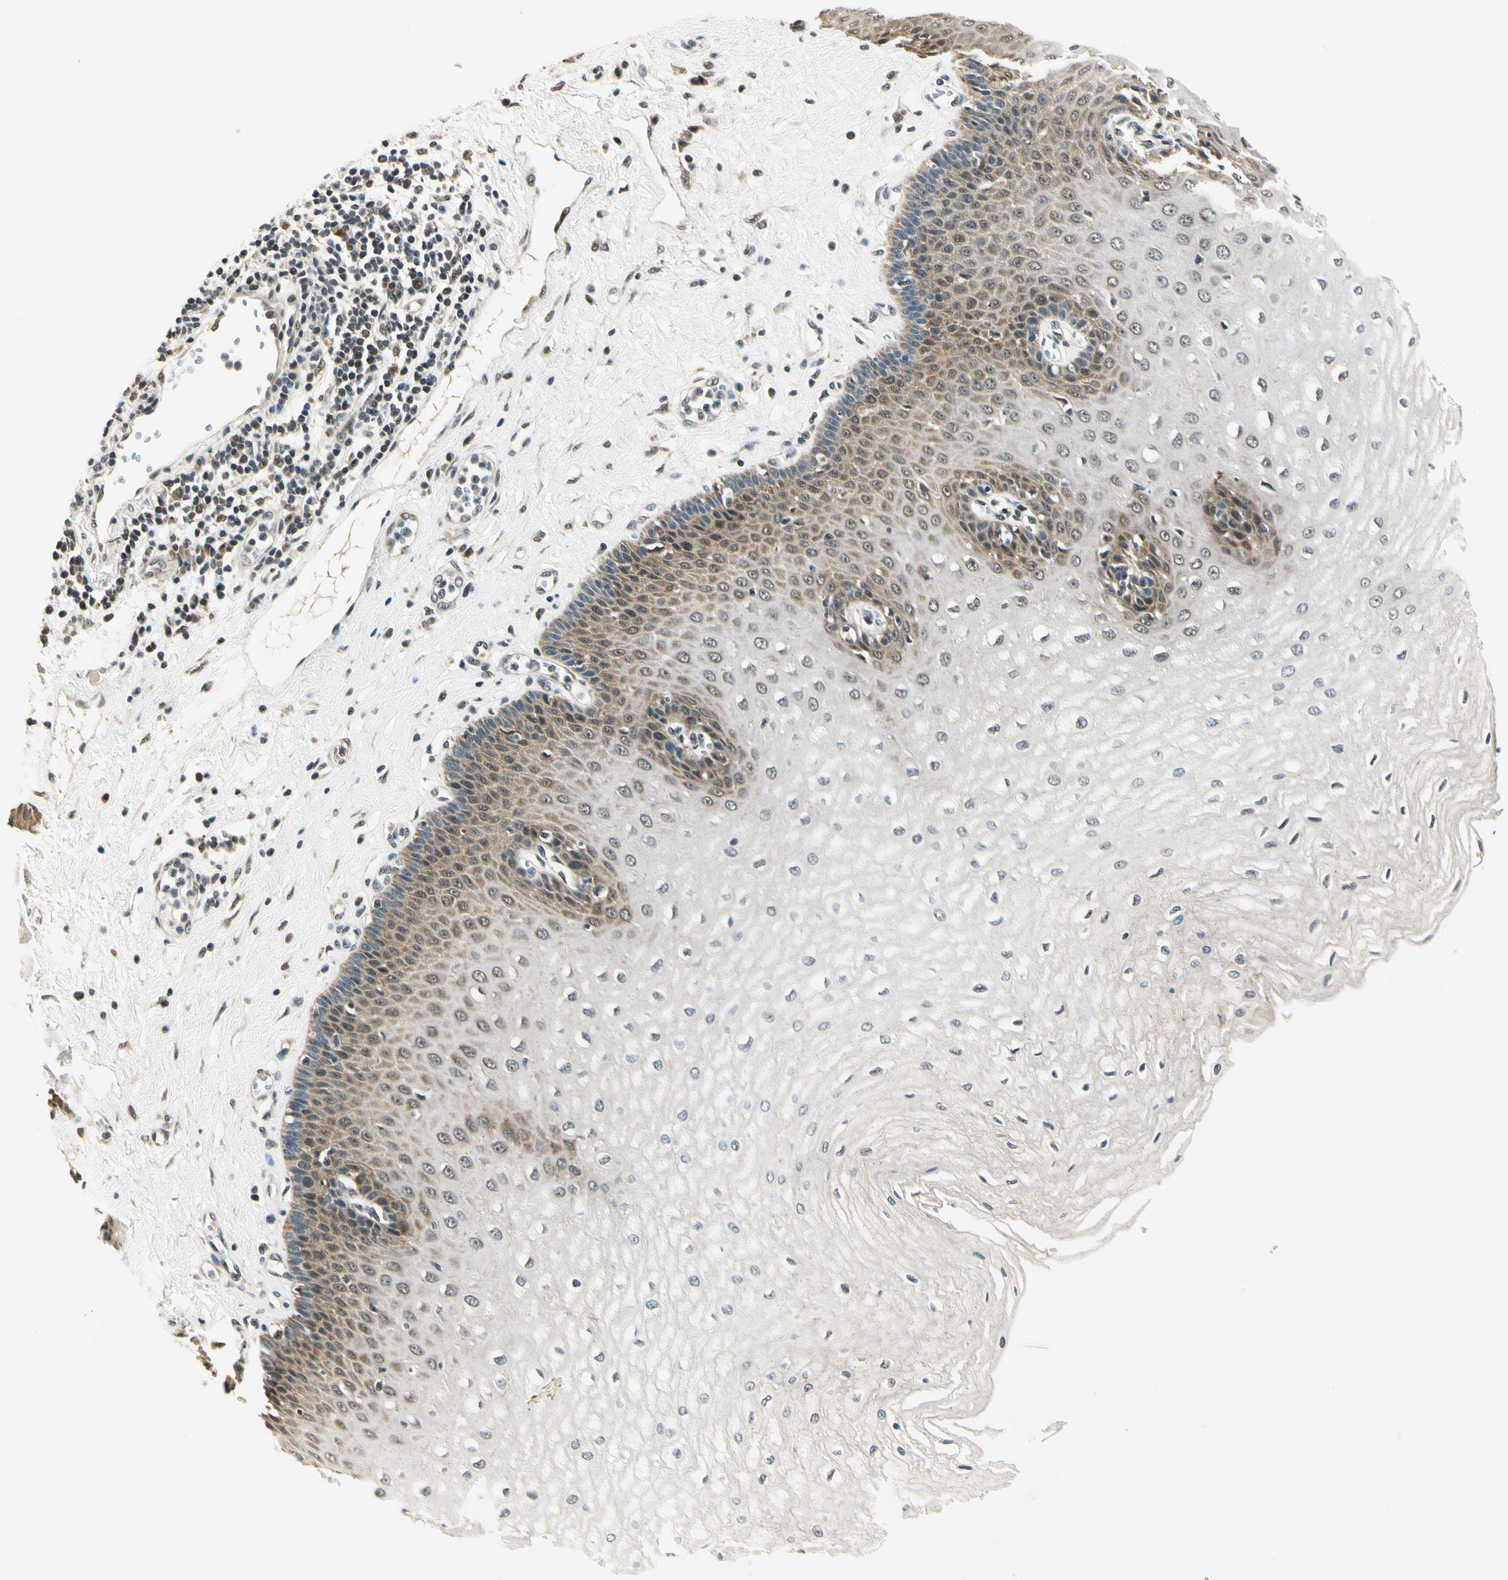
{"staining": {"intensity": "moderate", "quantity": "25%-75%", "location": "cytoplasmic/membranous"}, "tissue": "esophagus", "cell_type": "Squamous epithelial cells", "image_type": "normal", "snomed": [{"axis": "morphology", "description": "Normal tissue, NOS"}, {"axis": "morphology", "description": "Squamous cell carcinoma, NOS"}, {"axis": "topography", "description": "Esophagus"}], "caption": "The photomicrograph exhibits a brown stain indicating the presence of a protein in the cytoplasmic/membranous of squamous epithelial cells in esophagus.", "gene": "PDK2", "patient": {"sex": "male", "age": 65}}